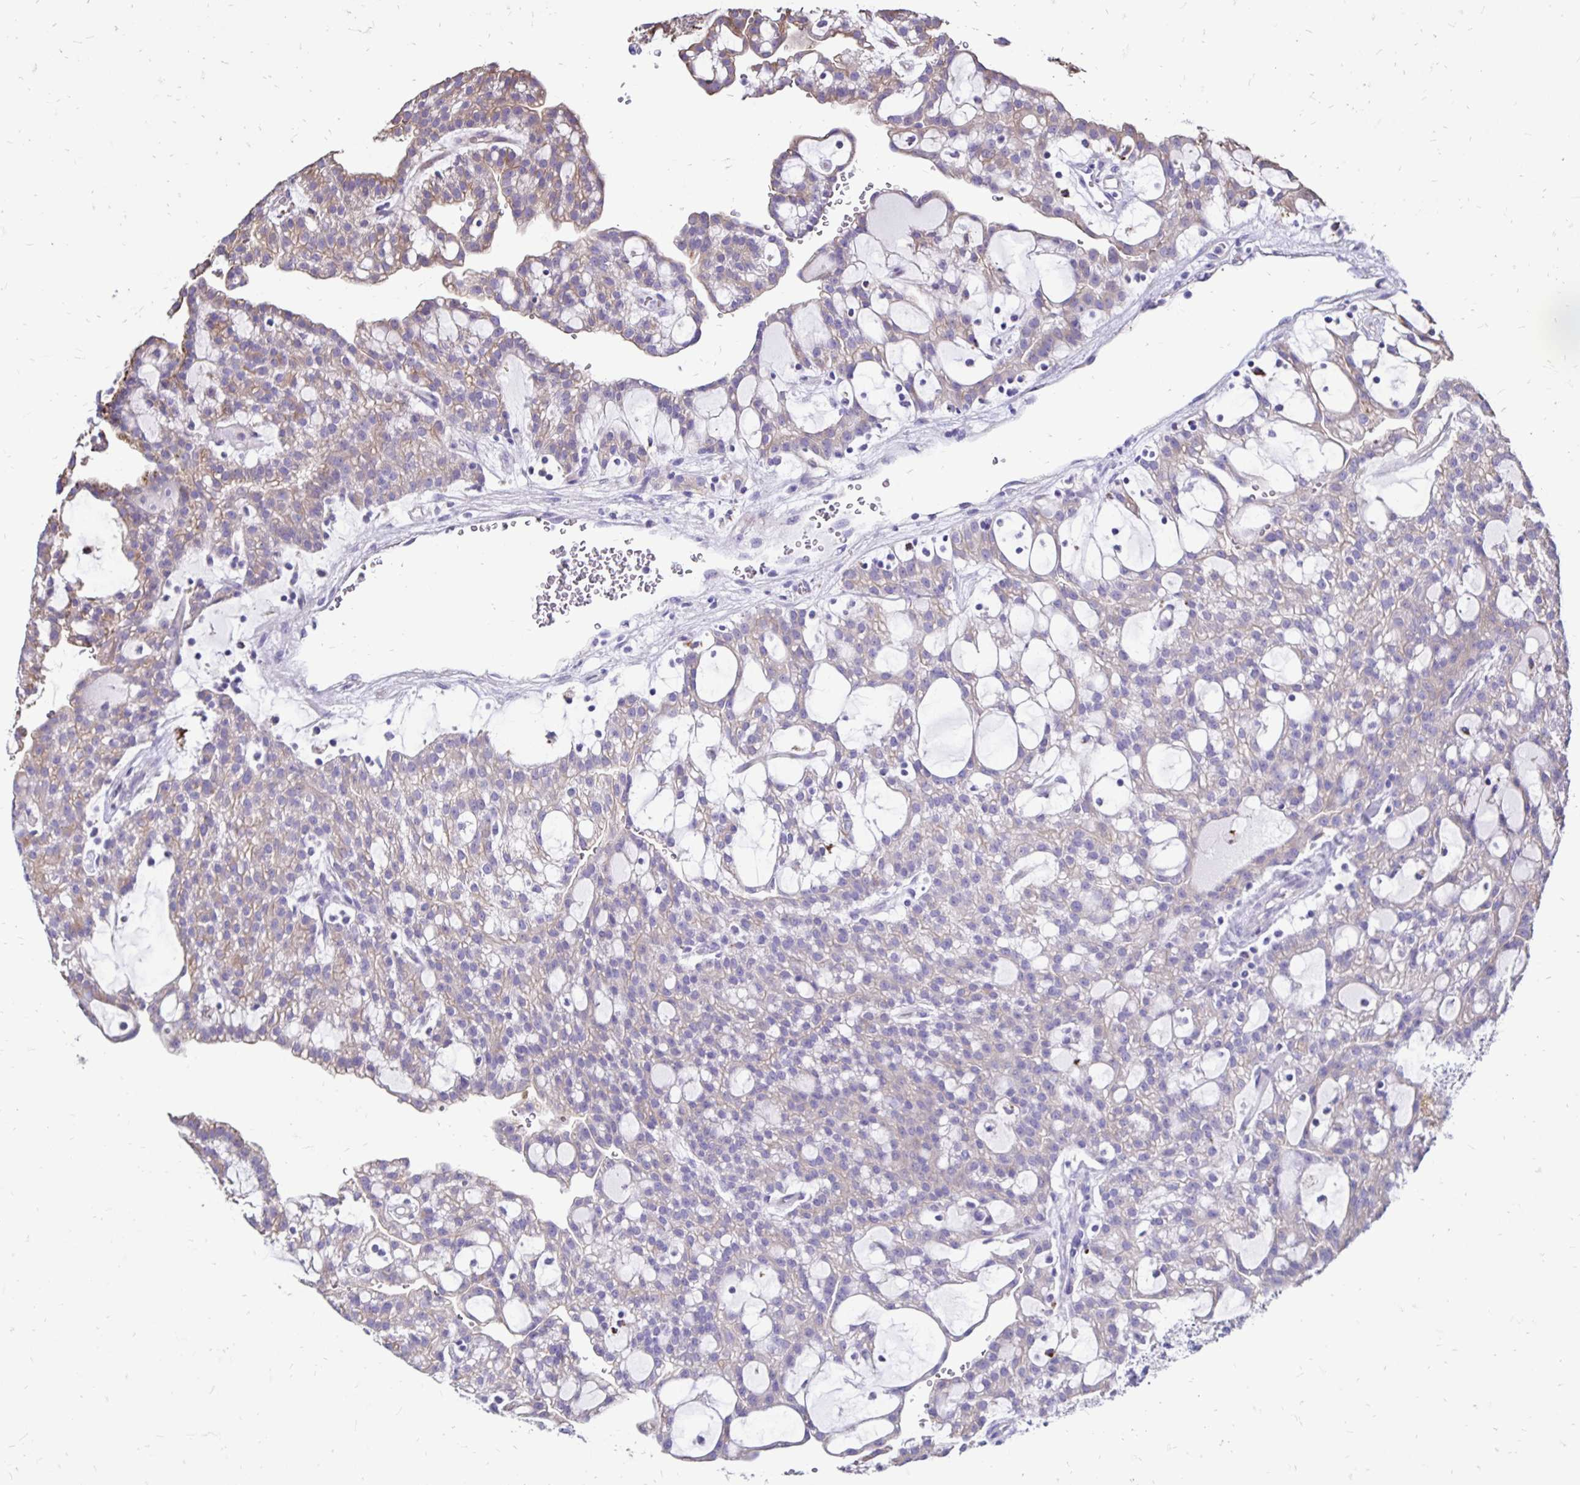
{"staining": {"intensity": "weak", "quantity": "<25%", "location": "cytoplasmic/membranous"}, "tissue": "renal cancer", "cell_type": "Tumor cells", "image_type": "cancer", "snomed": [{"axis": "morphology", "description": "Adenocarcinoma, NOS"}, {"axis": "topography", "description": "Kidney"}], "caption": "The histopathology image shows no staining of tumor cells in adenocarcinoma (renal). The staining was performed using DAB (3,3'-diaminobenzidine) to visualize the protein expression in brown, while the nuclei were stained in blue with hematoxylin (Magnification: 20x).", "gene": "EVPL", "patient": {"sex": "male", "age": 63}}